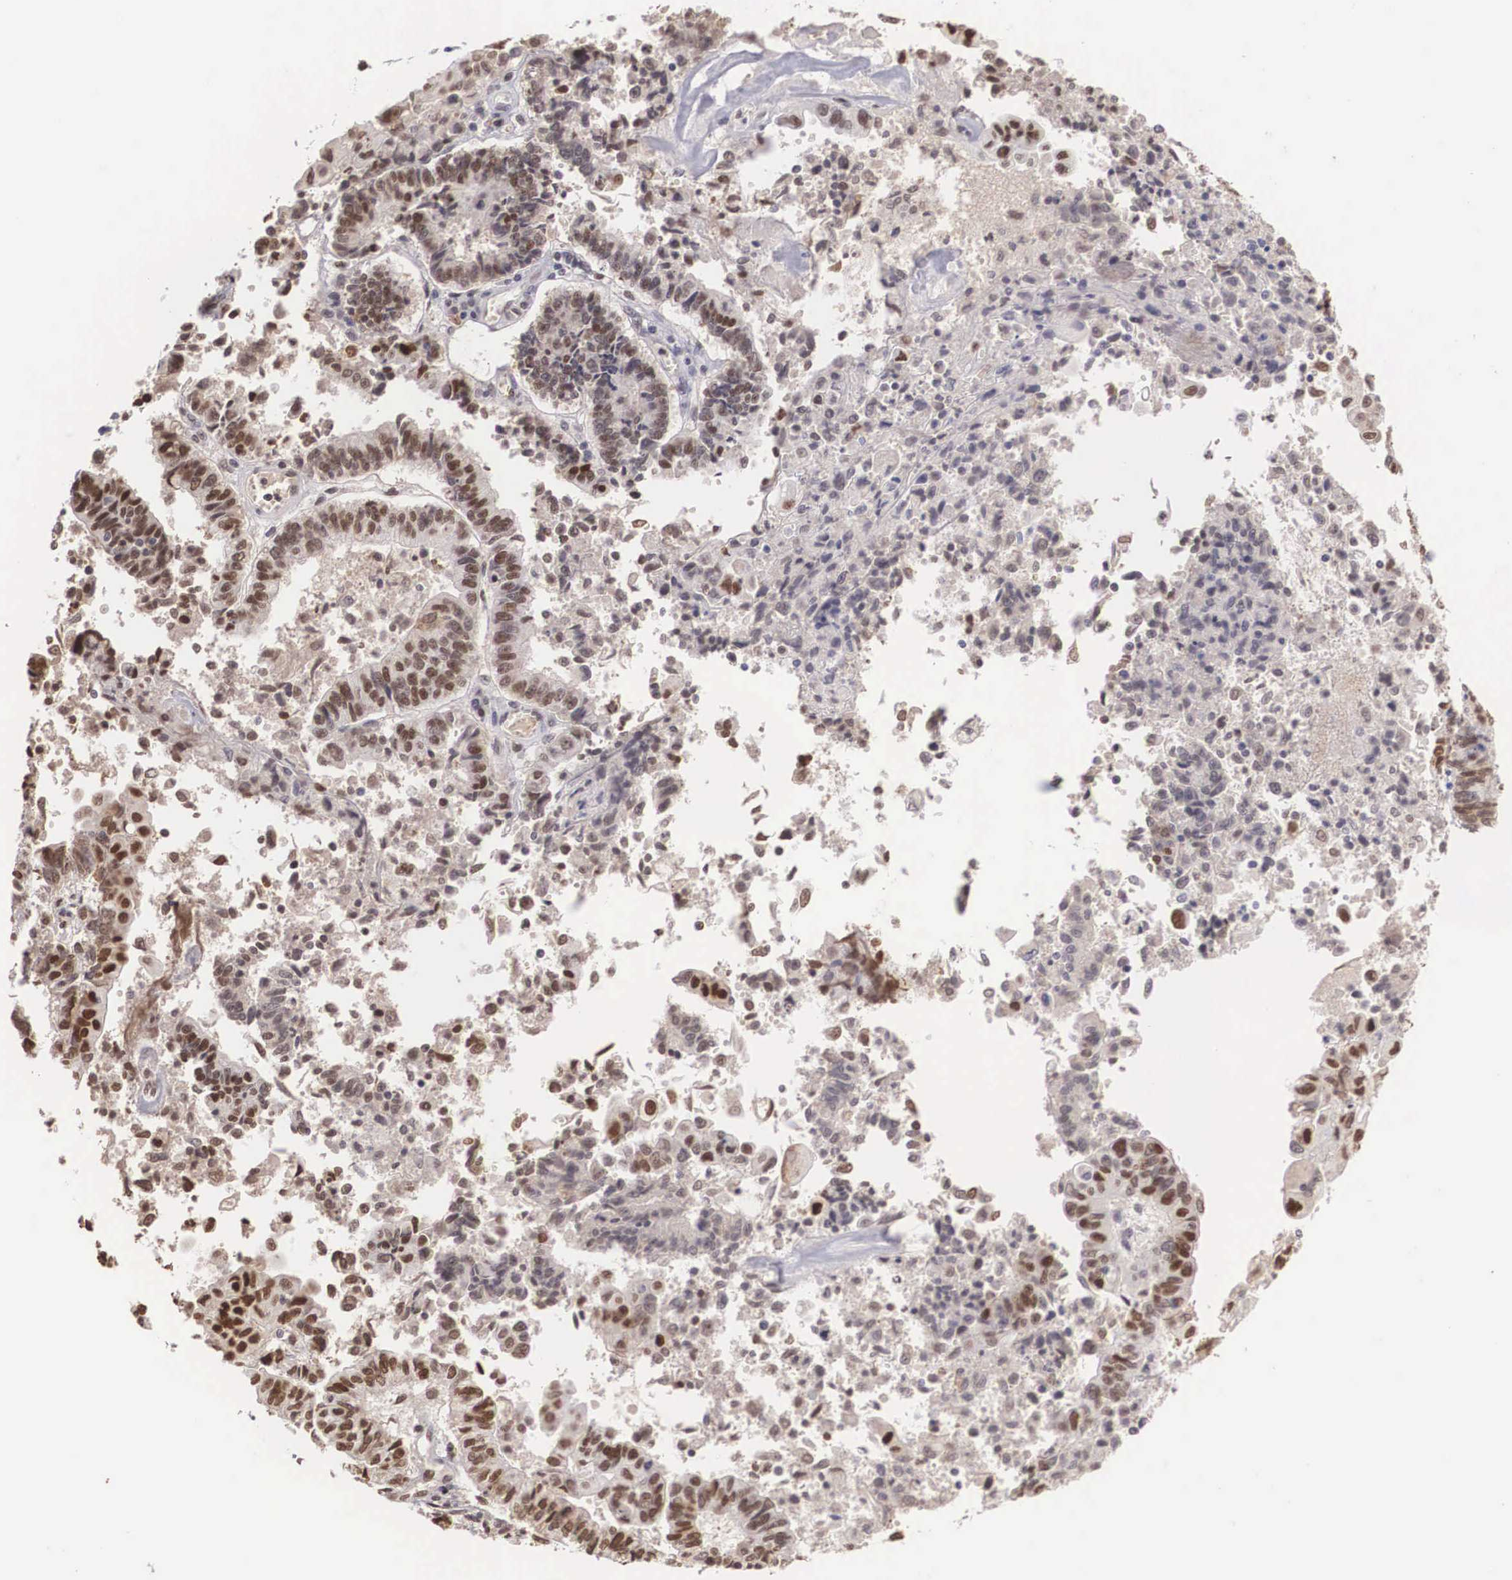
{"staining": {"intensity": "strong", "quantity": "25%-75%", "location": "nuclear"}, "tissue": "endometrial cancer", "cell_type": "Tumor cells", "image_type": "cancer", "snomed": [{"axis": "morphology", "description": "Adenocarcinoma, NOS"}, {"axis": "topography", "description": "Endometrium"}], "caption": "An IHC photomicrograph of neoplastic tissue is shown. Protein staining in brown labels strong nuclear positivity in adenocarcinoma (endometrial) within tumor cells.", "gene": "HMGN5", "patient": {"sex": "female", "age": 75}}